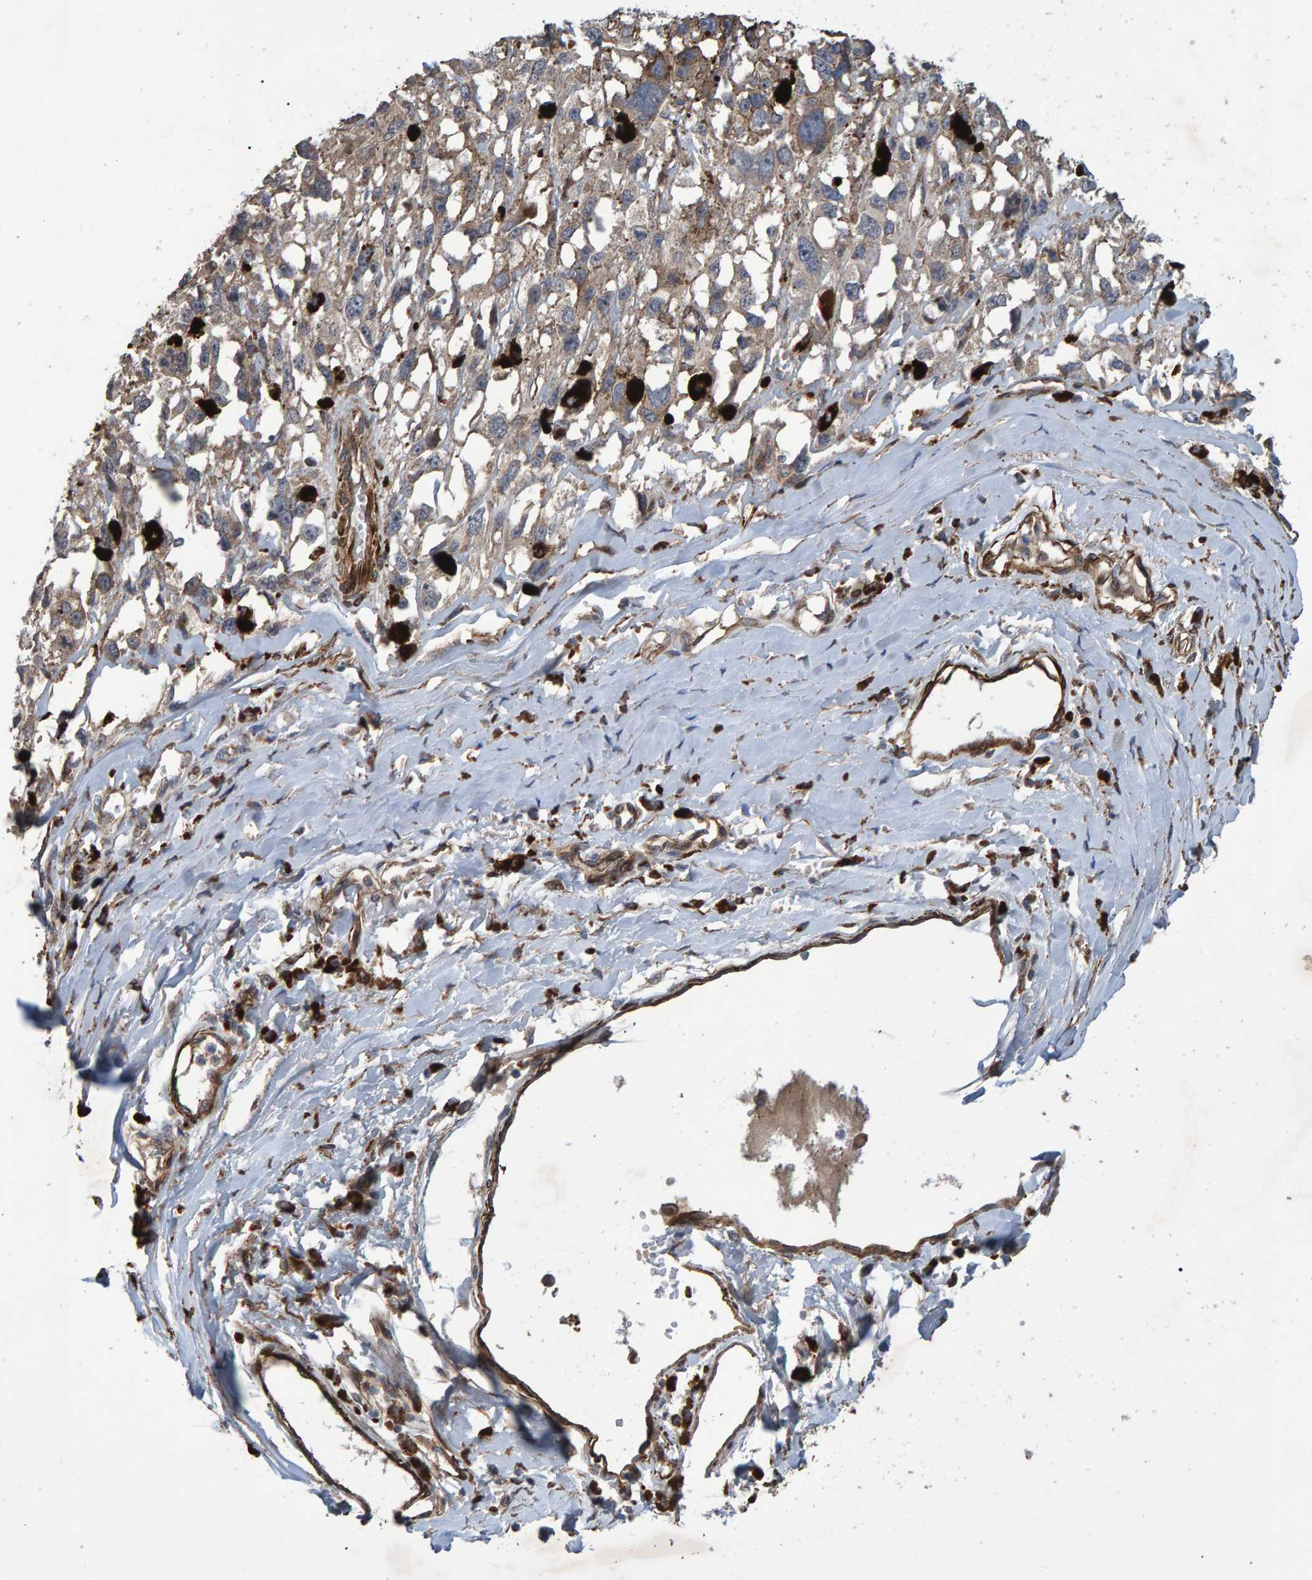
{"staining": {"intensity": "negative", "quantity": "none", "location": "none"}, "tissue": "melanoma", "cell_type": "Tumor cells", "image_type": "cancer", "snomed": [{"axis": "morphology", "description": "Malignant melanoma, Metastatic site"}, {"axis": "topography", "description": "Lymph node"}], "caption": "Protein analysis of melanoma reveals no significant staining in tumor cells.", "gene": "SLIT2", "patient": {"sex": "male", "age": 59}}